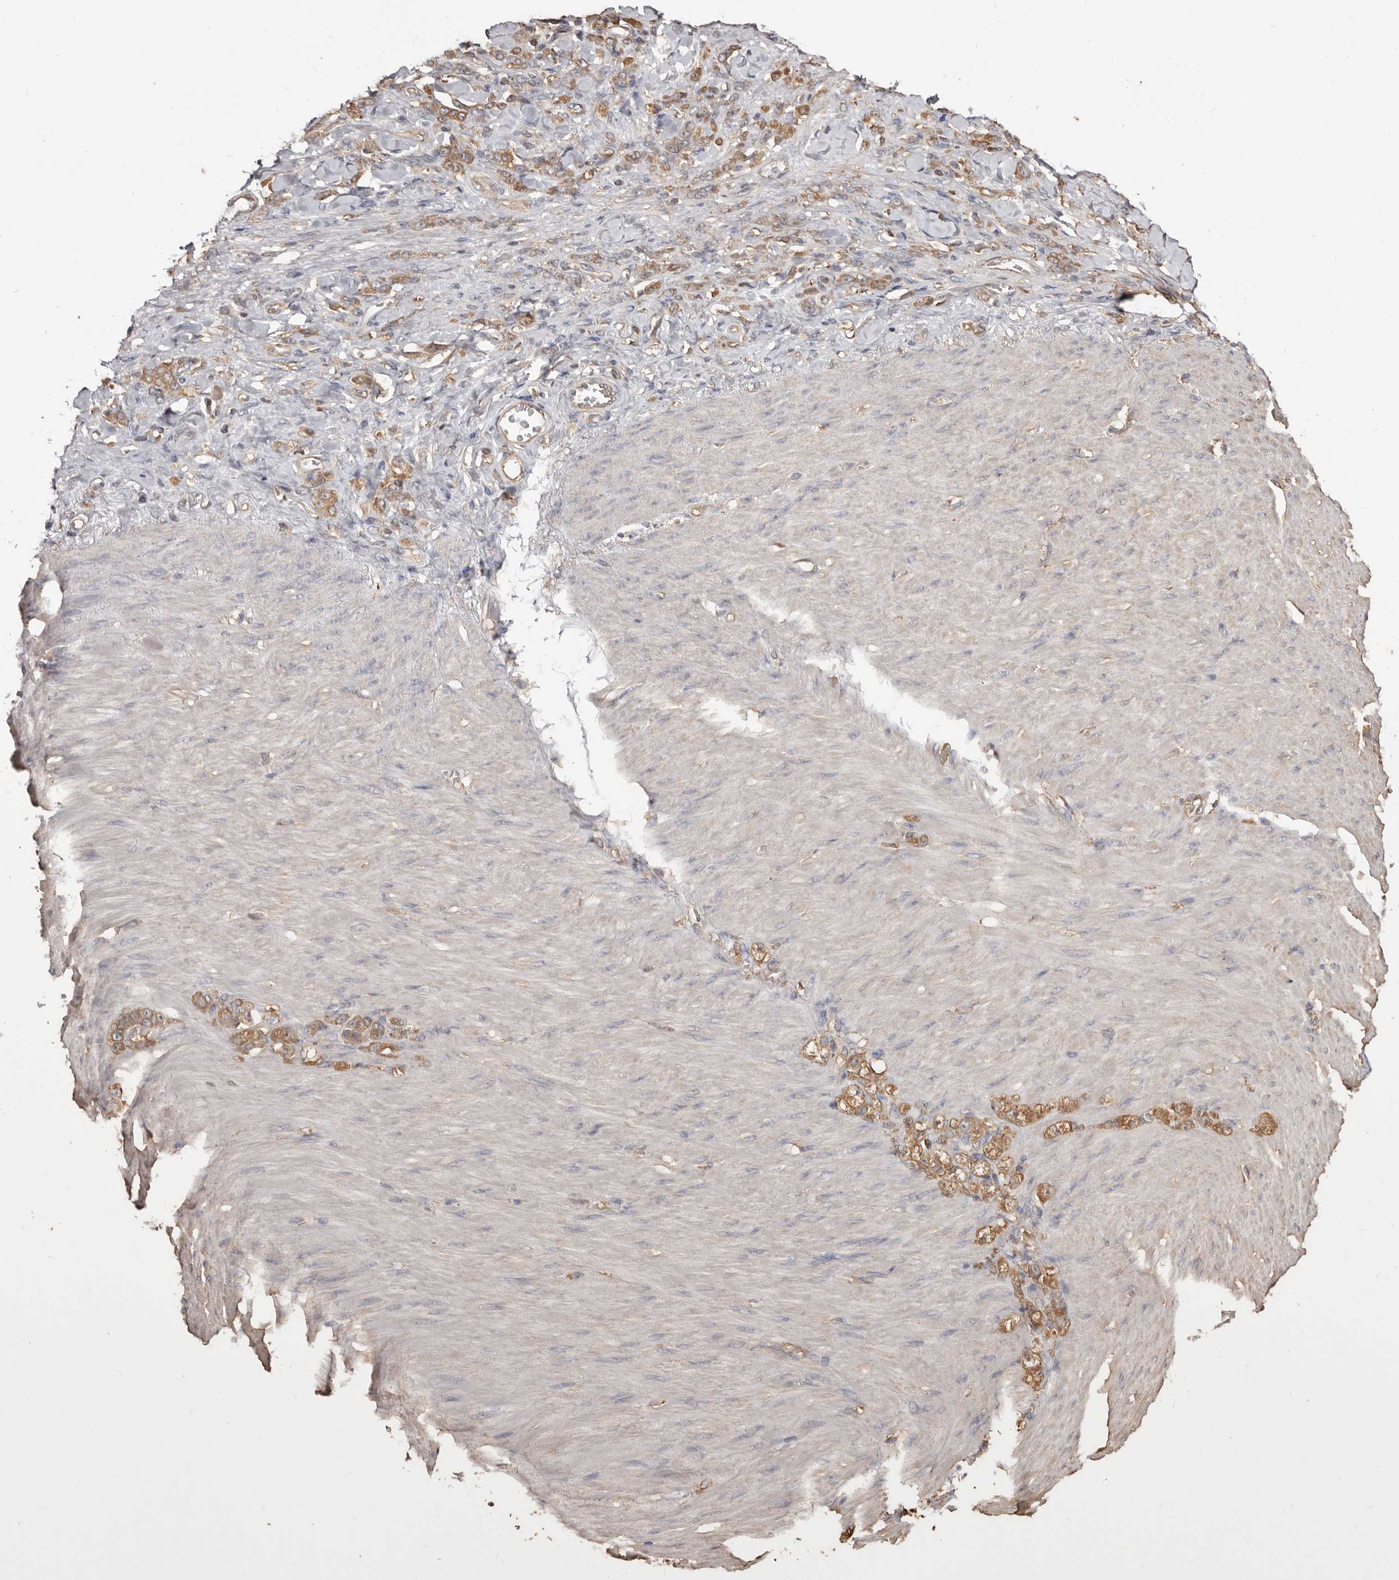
{"staining": {"intensity": "moderate", "quantity": ">75%", "location": "cytoplasmic/membranous"}, "tissue": "stomach cancer", "cell_type": "Tumor cells", "image_type": "cancer", "snomed": [{"axis": "morphology", "description": "Normal tissue, NOS"}, {"axis": "morphology", "description": "Adenocarcinoma, NOS"}, {"axis": "topography", "description": "Stomach"}], "caption": "Immunohistochemical staining of stomach cancer (adenocarcinoma) reveals medium levels of moderate cytoplasmic/membranous protein staining in about >75% of tumor cells.", "gene": "PKM", "patient": {"sex": "male", "age": 82}}